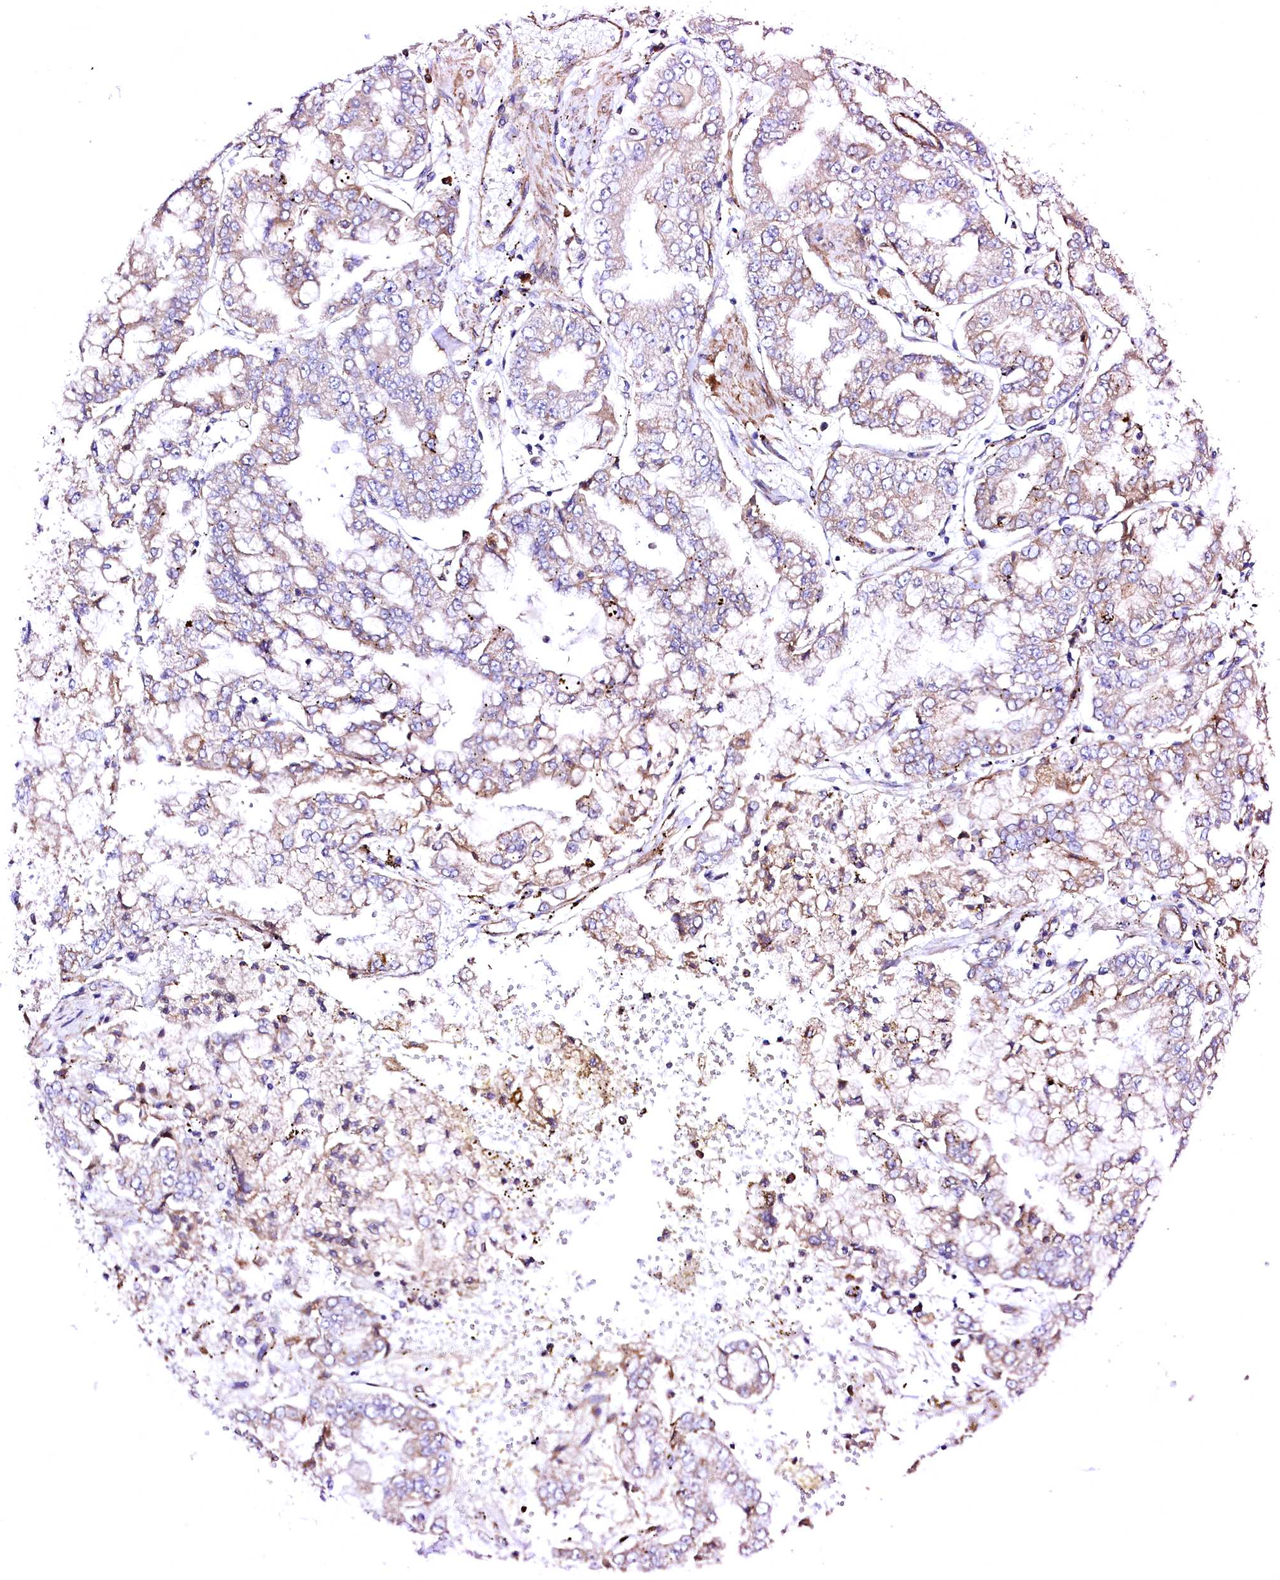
{"staining": {"intensity": "weak", "quantity": "<25%", "location": "cytoplasmic/membranous"}, "tissue": "stomach cancer", "cell_type": "Tumor cells", "image_type": "cancer", "snomed": [{"axis": "morphology", "description": "Adenocarcinoma, NOS"}, {"axis": "topography", "description": "Stomach"}], "caption": "Immunohistochemistry of human adenocarcinoma (stomach) displays no expression in tumor cells.", "gene": "GPR176", "patient": {"sex": "male", "age": 76}}